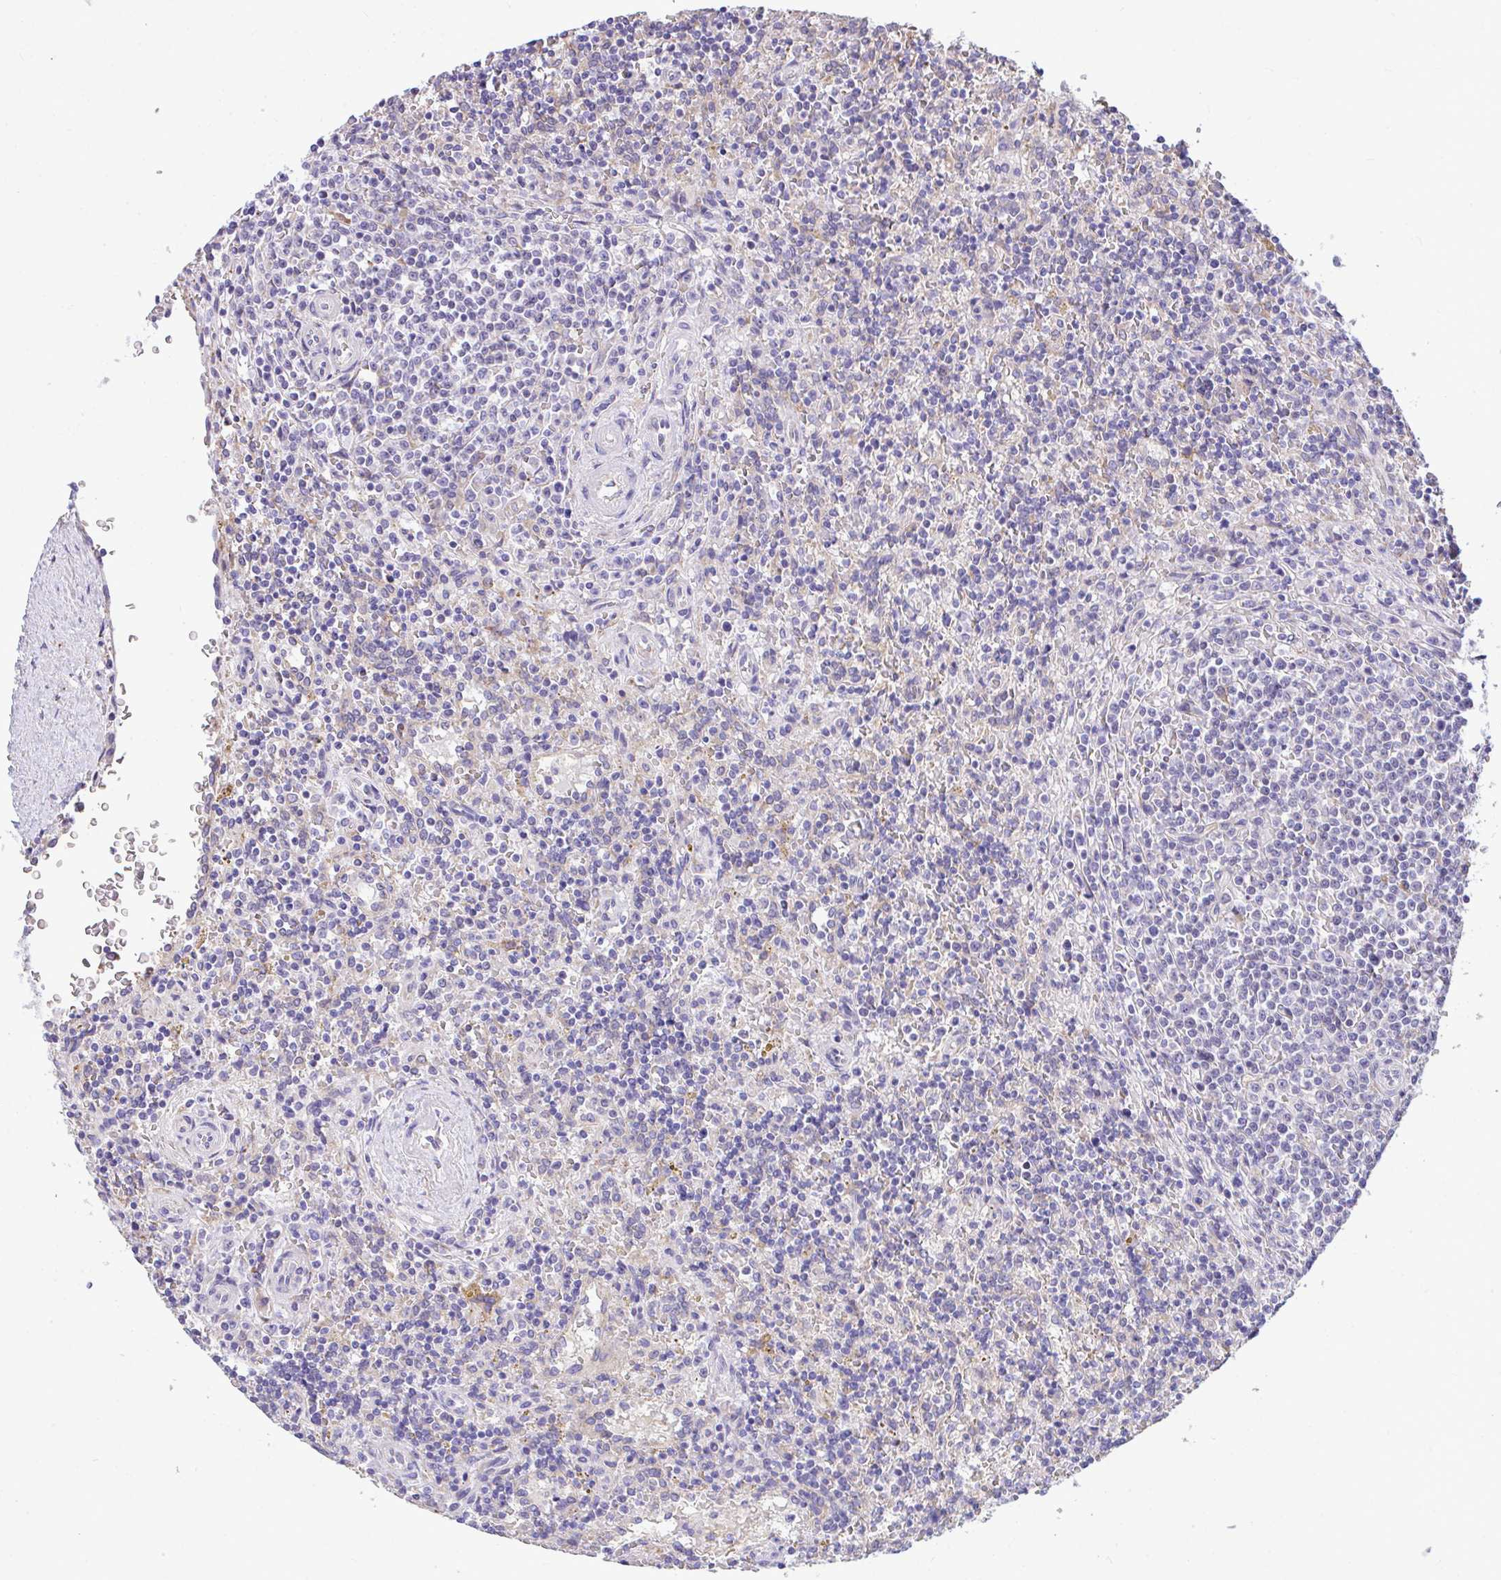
{"staining": {"intensity": "negative", "quantity": "none", "location": "none"}, "tissue": "lymphoma", "cell_type": "Tumor cells", "image_type": "cancer", "snomed": [{"axis": "morphology", "description": "Malignant lymphoma, non-Hodgkin's type, Low grade"}, {"axis": "topography", "description": "Spleen"}], "caption": "Immunohistochemistry (IHC) of lymphoma reveals no staining in tumor cells. Brightfield microscopy of immunohistochemistry (IHC) stained with DAB (brown) and hematoxylin (blue), captured at high magnification.", "gene": "PIGK", "patient": {"sex": "male", "age": 67}}